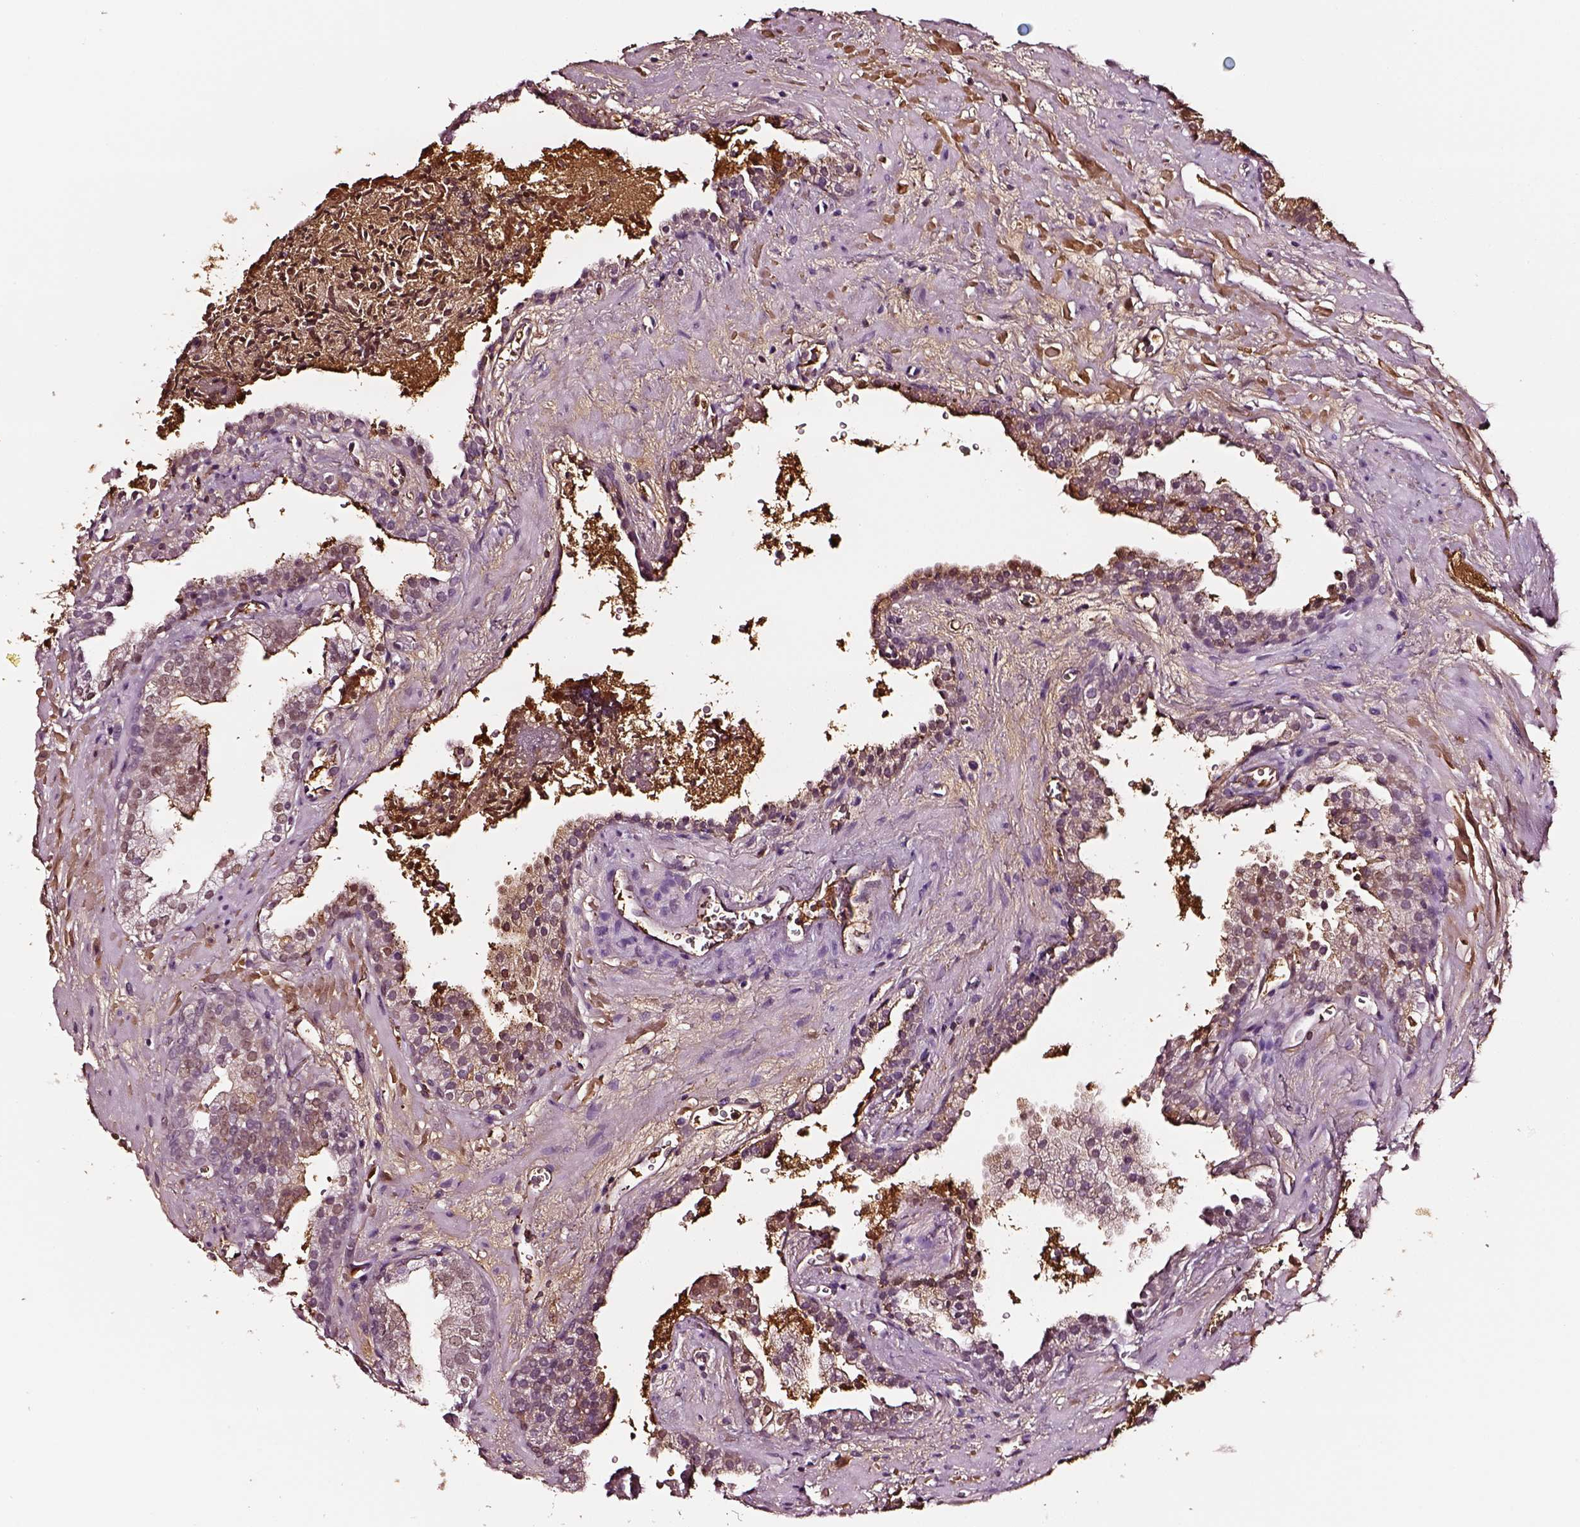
{"staining": {"intensity": "weak", "quantity": "<25%", "location": "cytoplasmic/membranous"}, "tissue": "prostate cancer", "cell_type": "Tumor cells", "image_type": "cancer", "snomed": [{"axis": "morphology", "description": "Adenocarcinoma, NOS"}, {"axis": "topography", "description": "Prostate"}], "caption": "The photomicrograph reveals no staining of tumor cells in adenocarcinoma (prostate). (DAB (3,3'-diaminobenzidine) immunohistochemistry with hematoxylin counter stain).", "gene": "TF", "patient": {"sex": "male", "age": 66}}